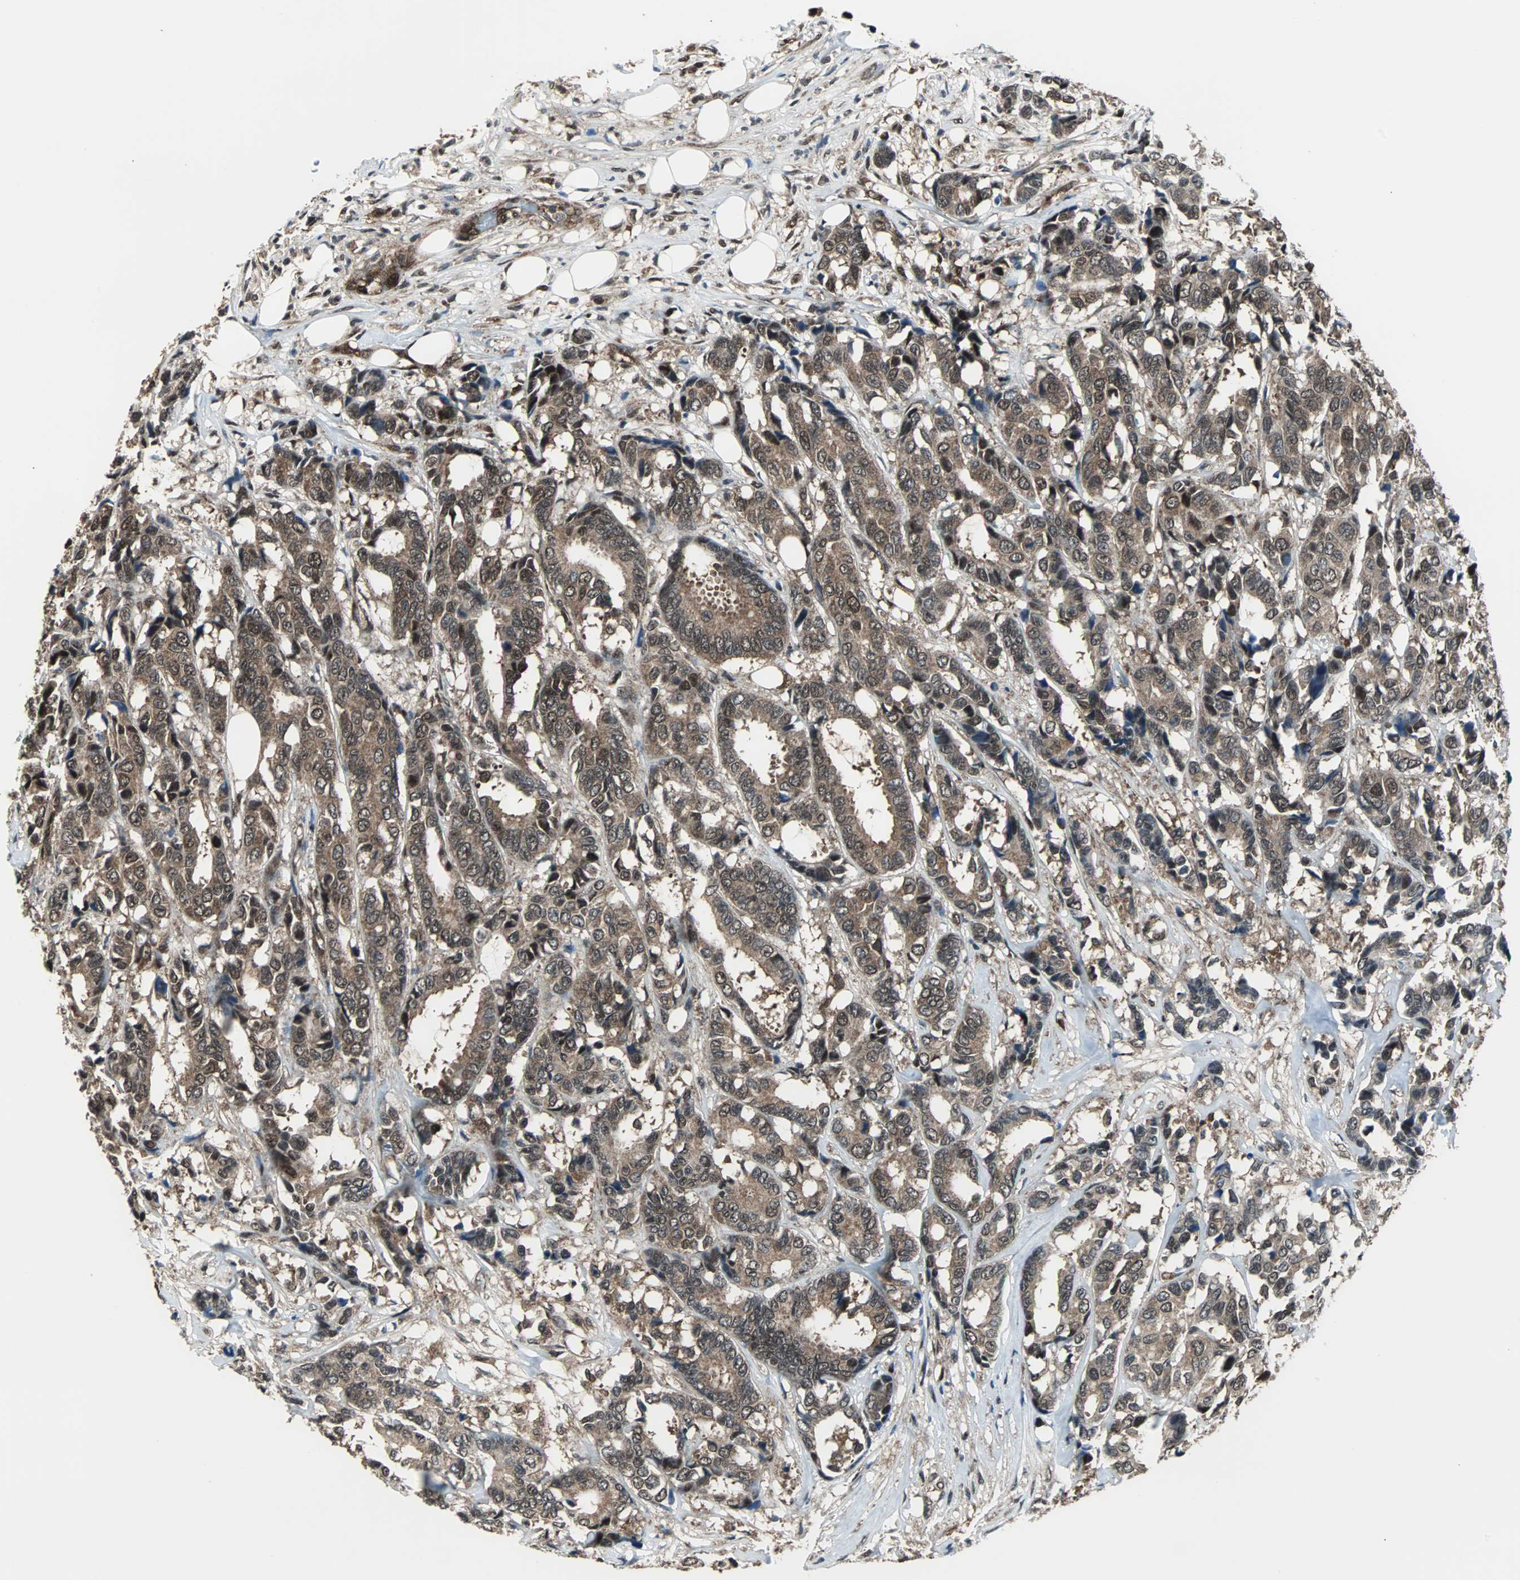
{"staining": {"intensity": "strong", "quantity": ">75%", "location": "cytoplasmic/membranous,nuclear"}, "tissue": "breast cancer", "cell_type": "Tumor cells", "image_type": "cancer", "snomed": [{"axis": "morphology", "description": "Duct carcinoma"}, {"axis": "topography", "description": "Breast"}], "caption": "Brown immunohistochemical staining in human breast cancer (invasive ductal carcinoma) shows strong cytoplasmic/membranous and nuclear staining in approximately >75% of tumor cells.", "gene": "VCP", "patient": {"sex": "female", "age": 87}}